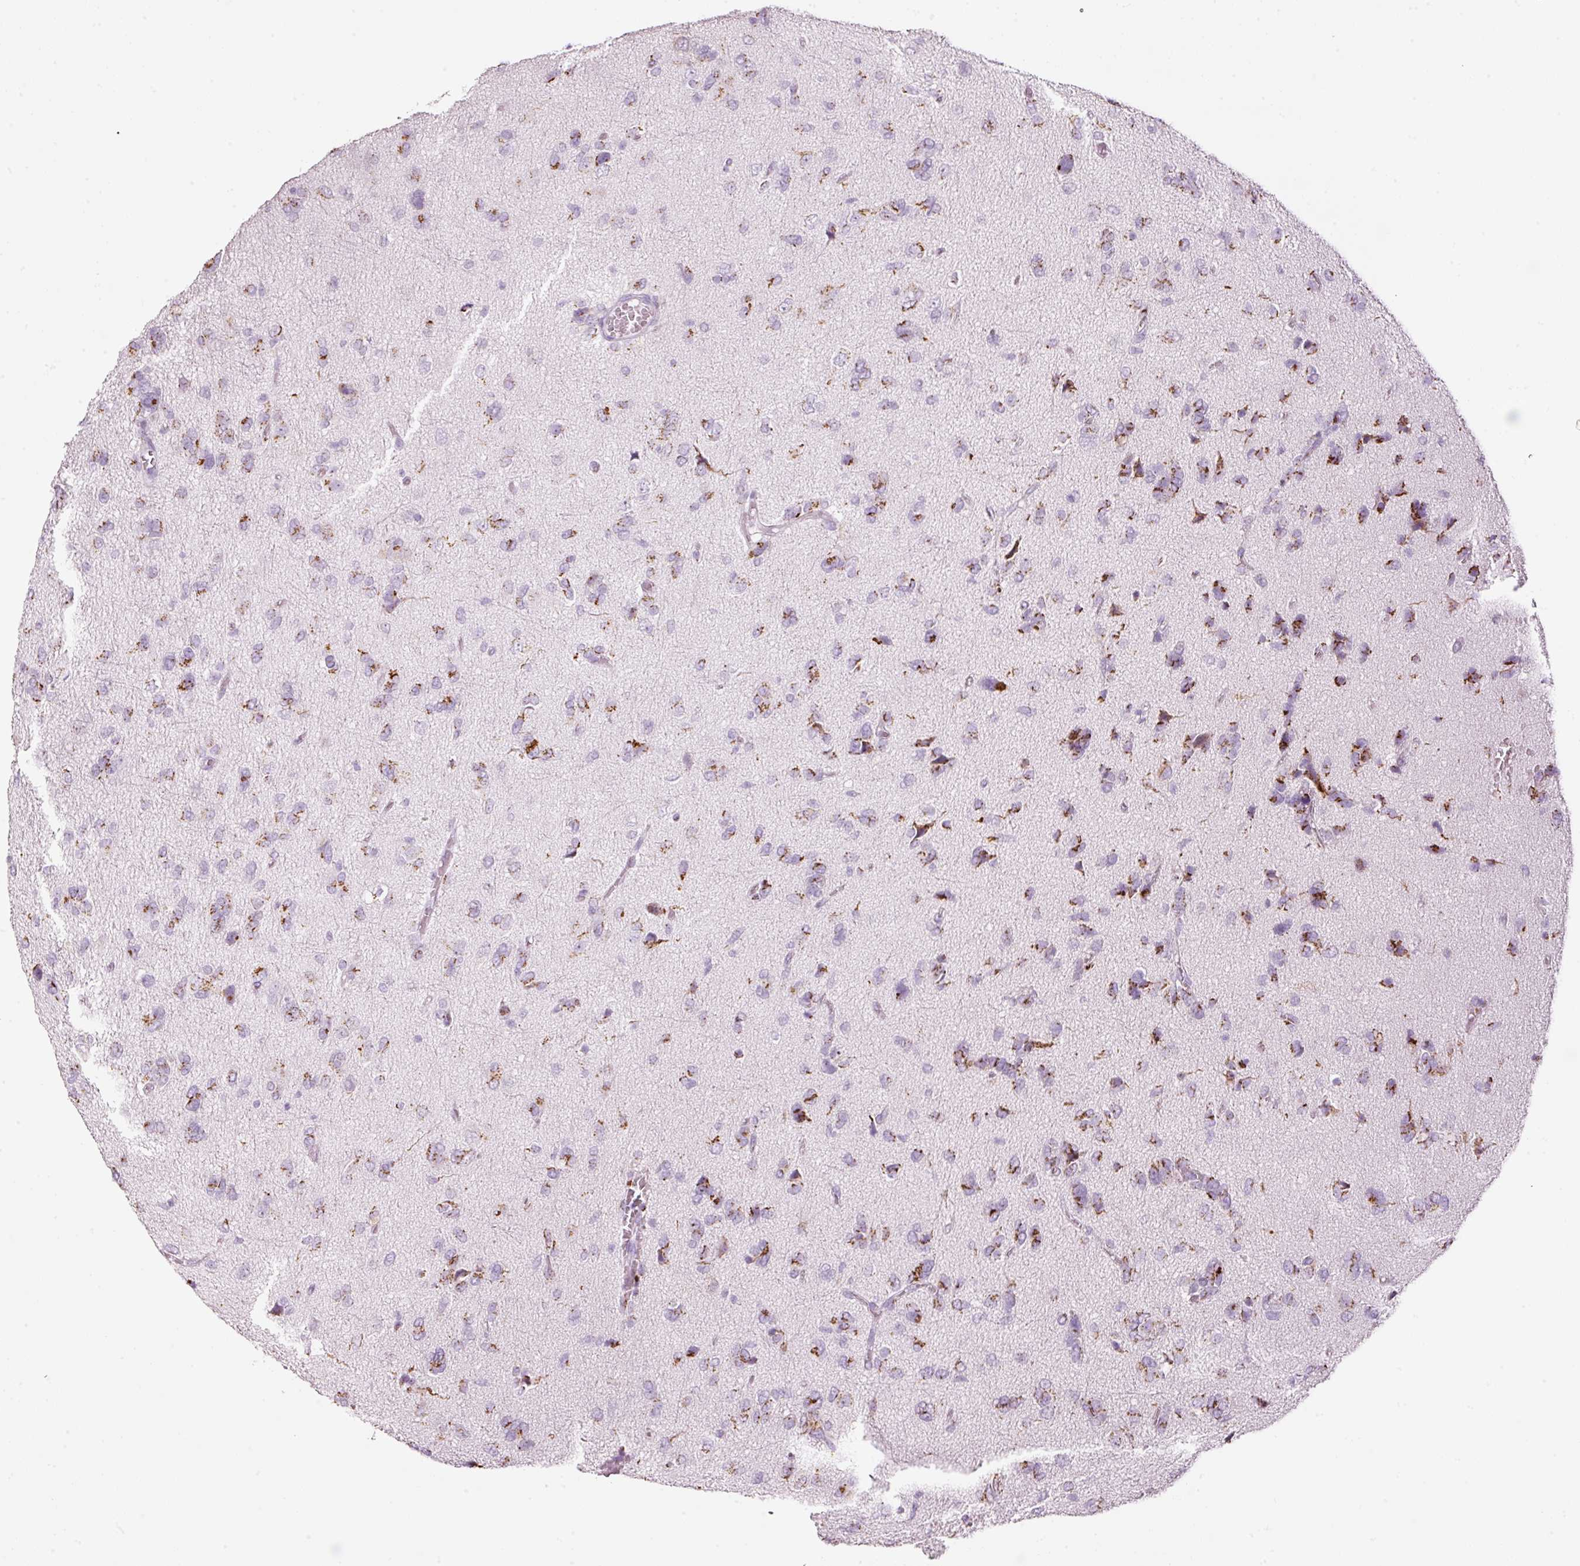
{"staining": {"intensity": "moderate", "quantity": ">75%", "location": "cytoplasmic/membranous"}, "tissue": "glioma", "cell_type": "Tumor cells", "image_type": "cancer", "snomed": [{"axis": "morphology", "description": "Glioma, malignant, High grade"}, {"axis": "topography", "description": "Brain"}], "caption": "Protein analysis of glioma tissue shows moderate cytoplasmic/membranous positivity in about >75% of tumor cells.", "gene": "SDF4", "patient": {"sex": "female", "age": 59}}